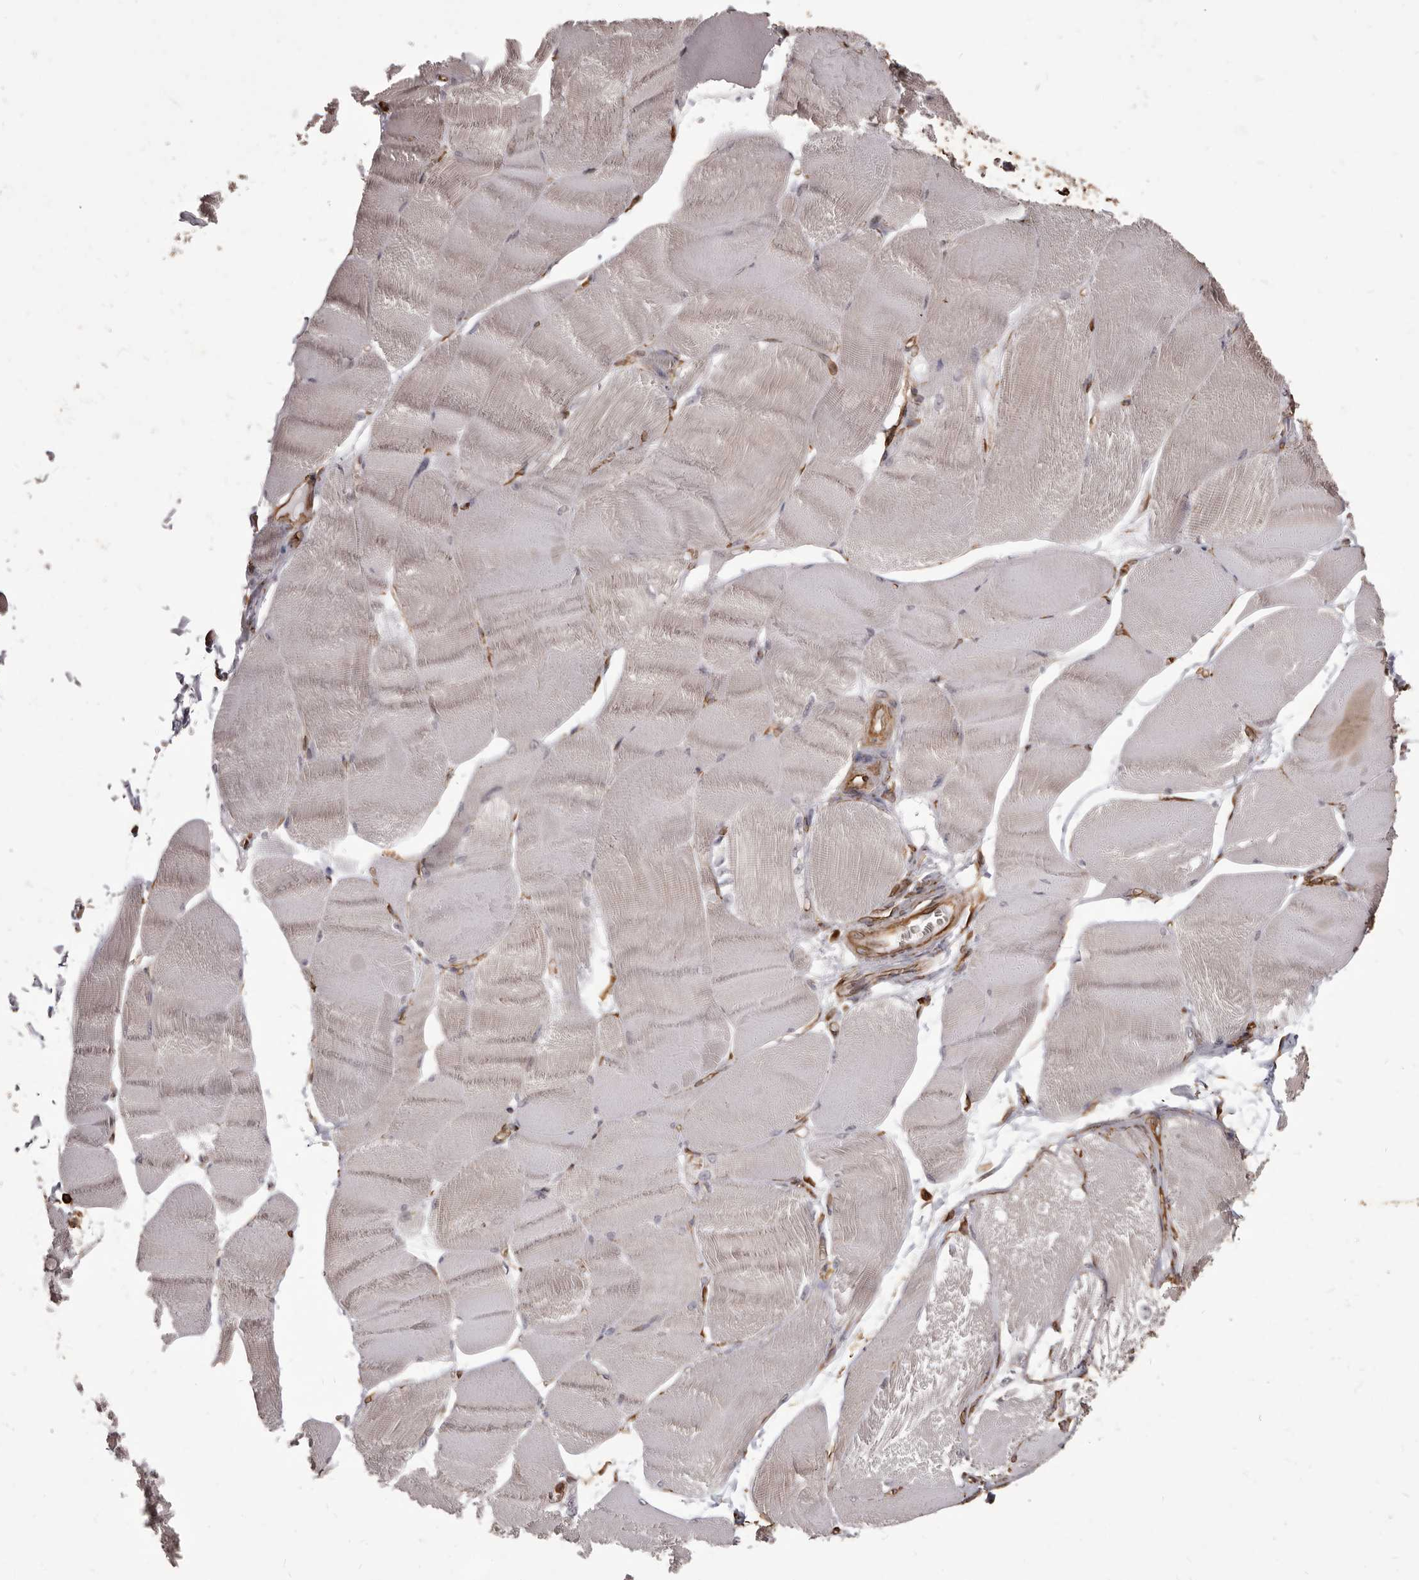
{"staining": {"intensity": "weak", "quantity": "<25%", "location": "cytoplasmic/membranous"}, "tissue": "skeletal muscle", "cell_type": "Myocytes", "image_type": "normal", "snomed": [{"axis": "morphology", "description": "Normal tissue, NOS"}, {"axis": "morphology", "description": "Basal cell carcinoma"}, {"axis": "topography", "description": "Skeletal muscle"}], "caption": "The micrograph demonstrates no significant positivity in myocytes of skeletal muscle.", "gene": "MTURN", "patient": {"sex": "female", "age": 64}}